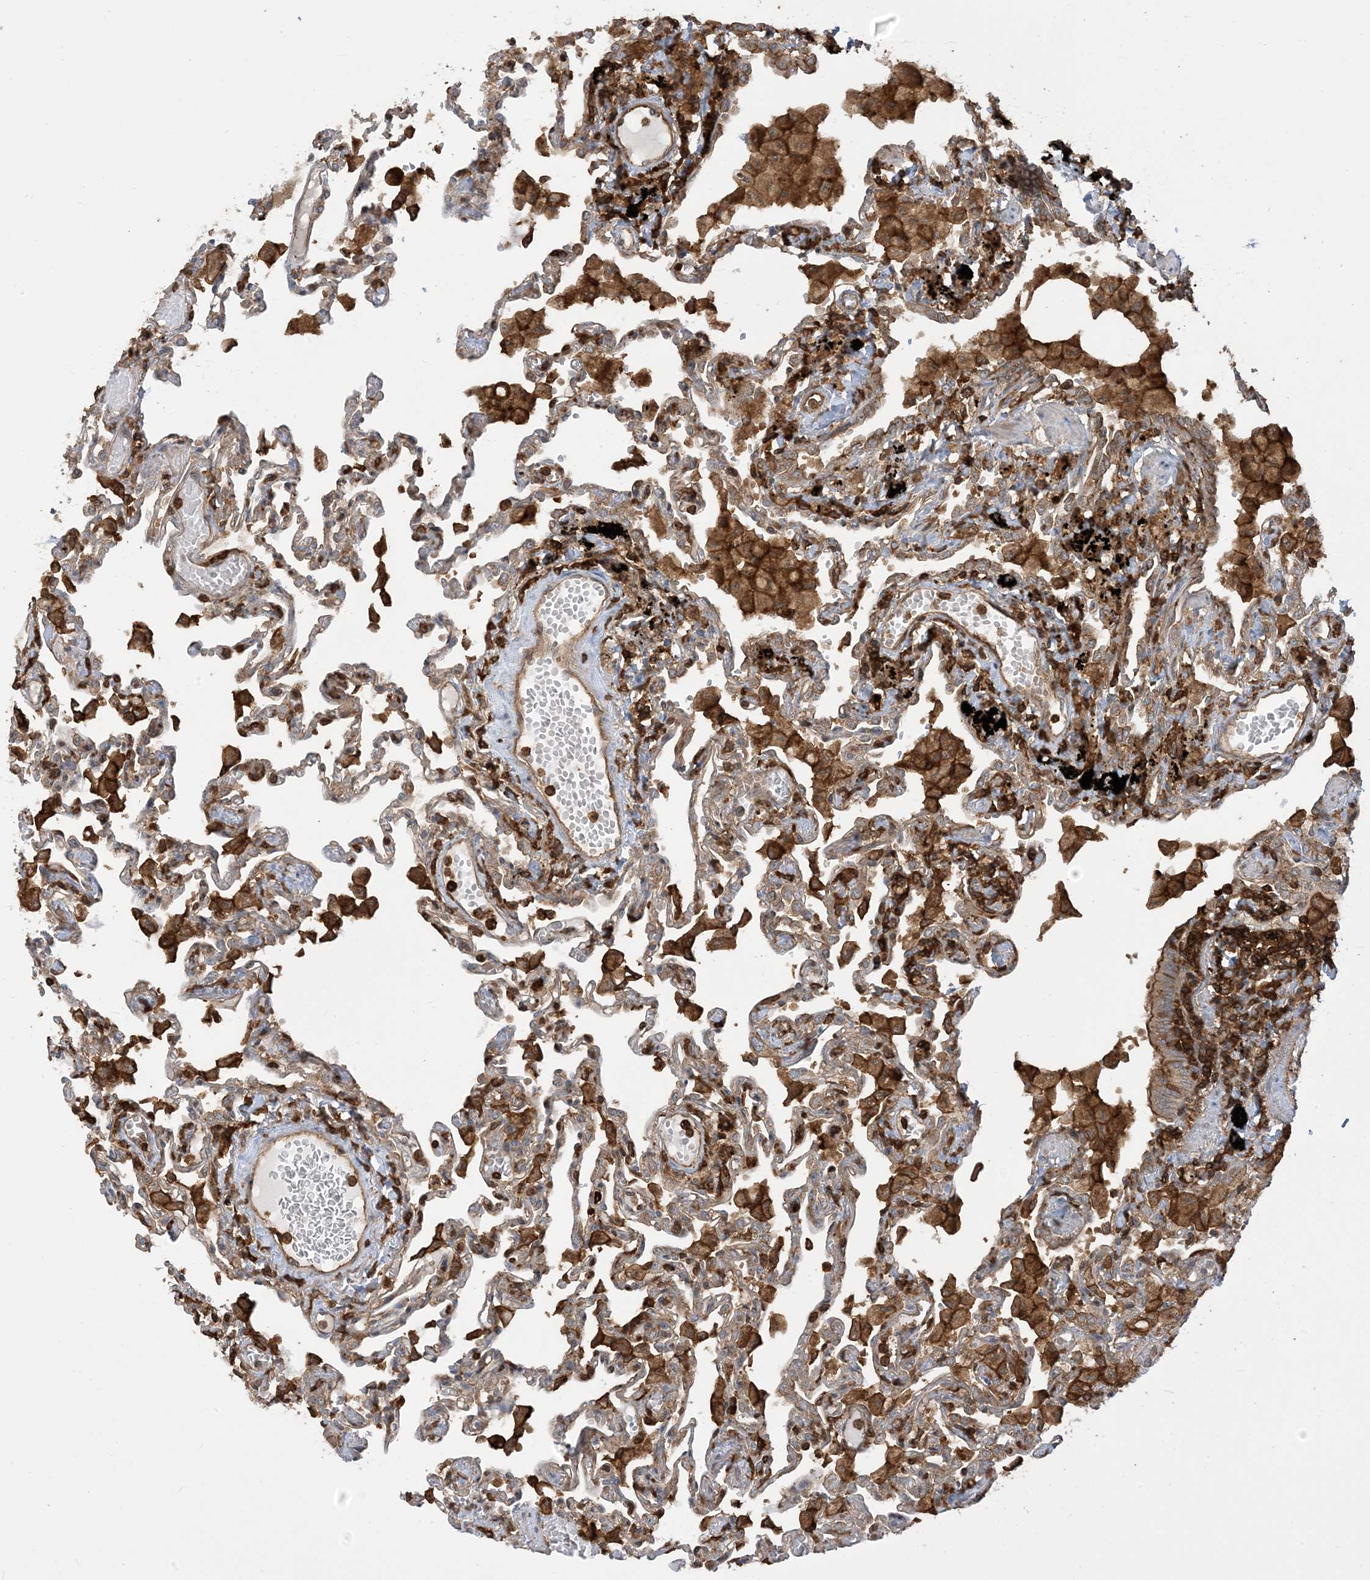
{"staining": {"intensity": "moderate", "quantity": "25%-75%", "location": "cytoplasmic/membranous"}, "tissue": "lung", "cell_type": "Alveolar cells", "image_type": "normal", "snomed": [{"axis": "morphology", "description": "Normal tissue, NOS"}, {"axis": "topography", "description": "Bronchus"}, {"axis": "topography", "description": "Lung"}], "caption": "This histopathology image exhibits normal lung stained with immunohistochemistry to label a protein in brown. The cytoplasmic/membranous of alveolar cells show moderate positivity for the protein. Nuclei are counter-stained blue.", "gene": "CAPZB", "patient": {"sex": "female", "age": 49}}